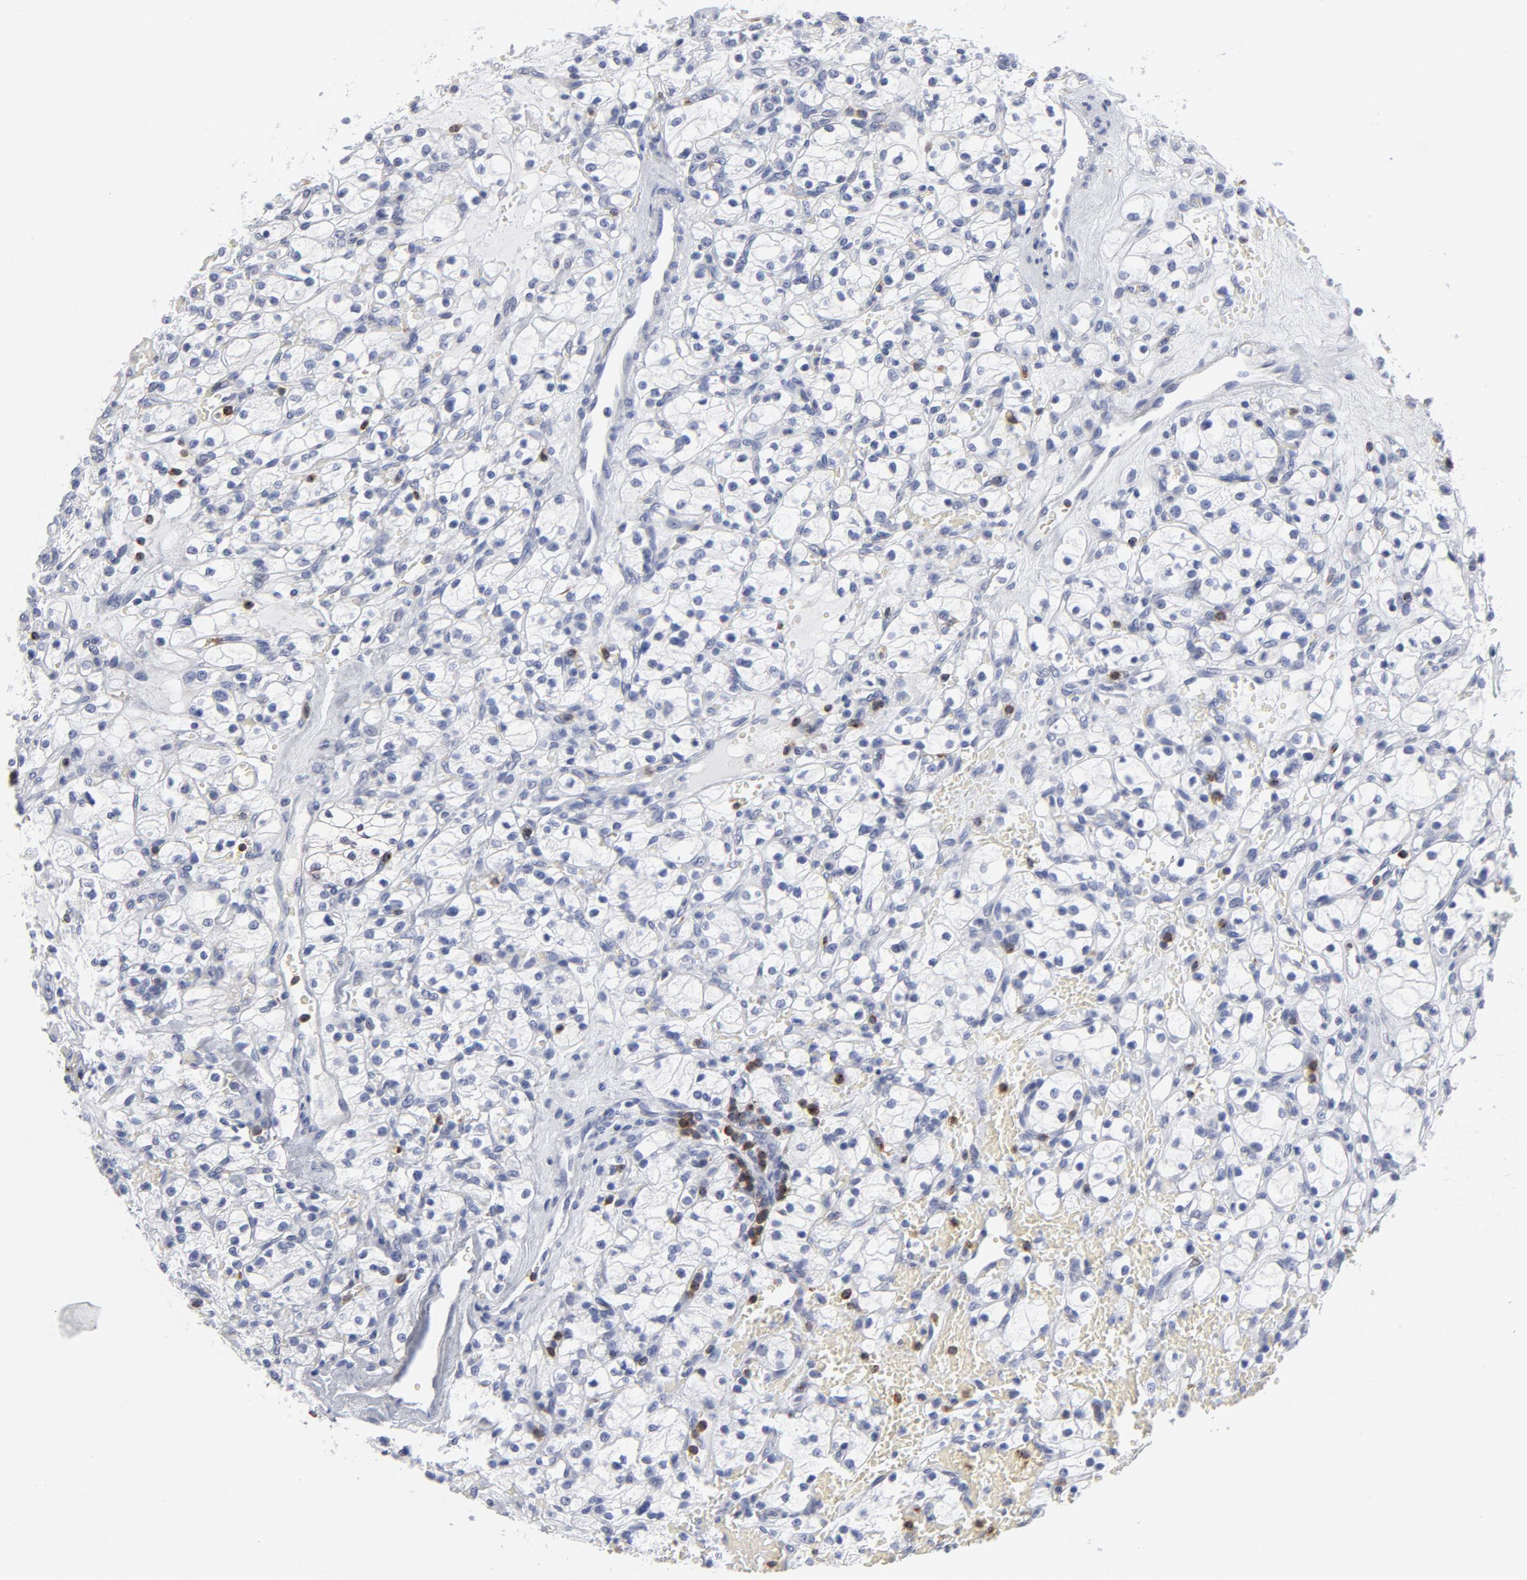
{"staining": {"intensity": "negative", "quantity": "none", "location": "none"}, "tissue": "renal cancer", "cell_type": "Tumor cells", "image_type": "cancer", "snomed": [{"axis": "morphology", "description": "Adenocarcinoma, NOS"}, {"axis": "topography", "description": "Kidney"}], "caption": "DAB immunohistochemical staining of renal adenocarcinoma demonstrates no significant expression in tumor cells.", "gene": "CD2", "patient": {"sex": "female", "age": 83}}